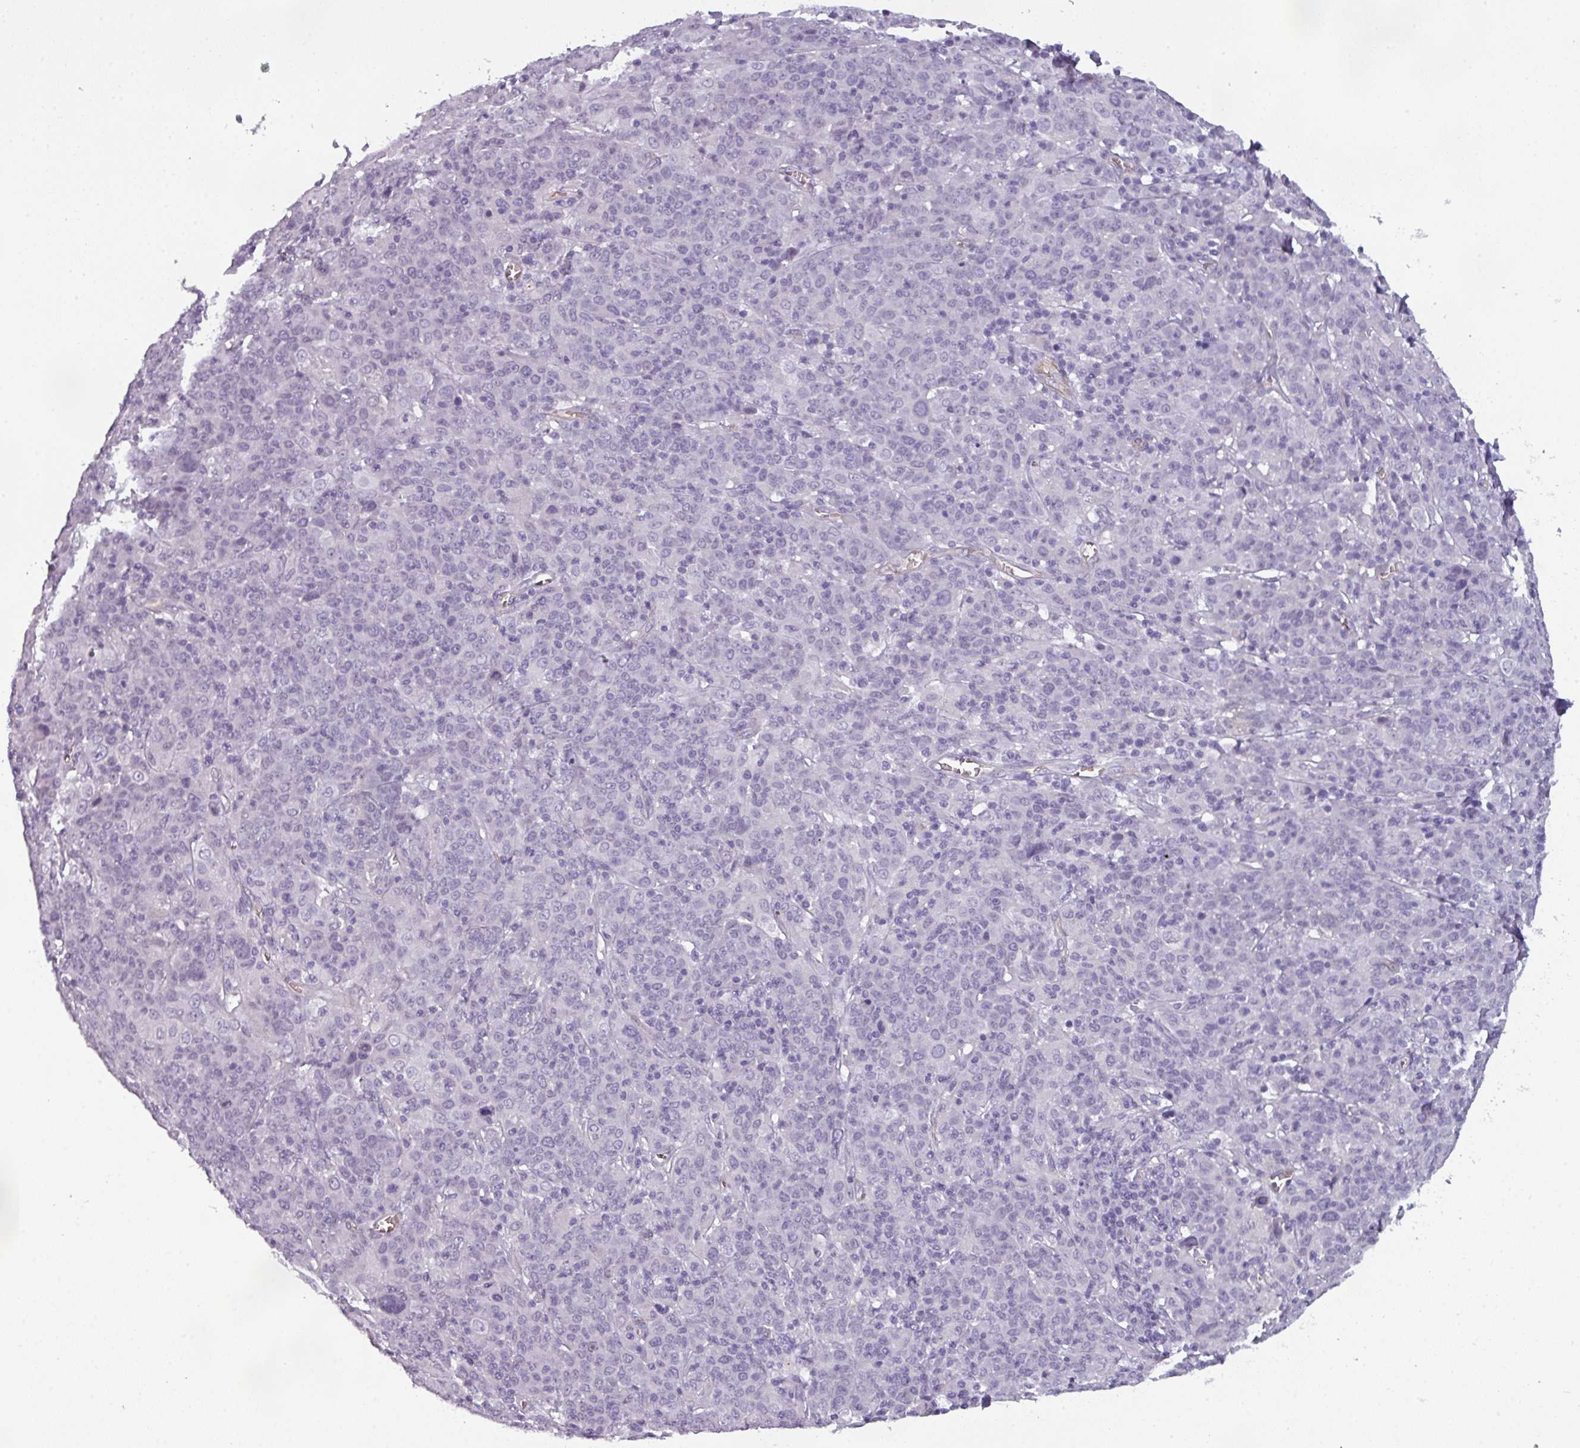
{"staining": {"intensity": "negative", "quantity": "none", "location": "none"}, "tissue": "cervical cancer", "cell_type": "Tumor cells", "image_type": "cancer", "snomed": [{"axis": "morphology", "description": "Squamous cell carcinoma, NOS"}, {"axis": "topography", "description": "Cervix"}], "caption": "Tumor cells show no significant positivity in cervical cancer (squamous cell carcinoma).", "gene": "AREL1", "patient": {"sex": "female", "age": 67}}